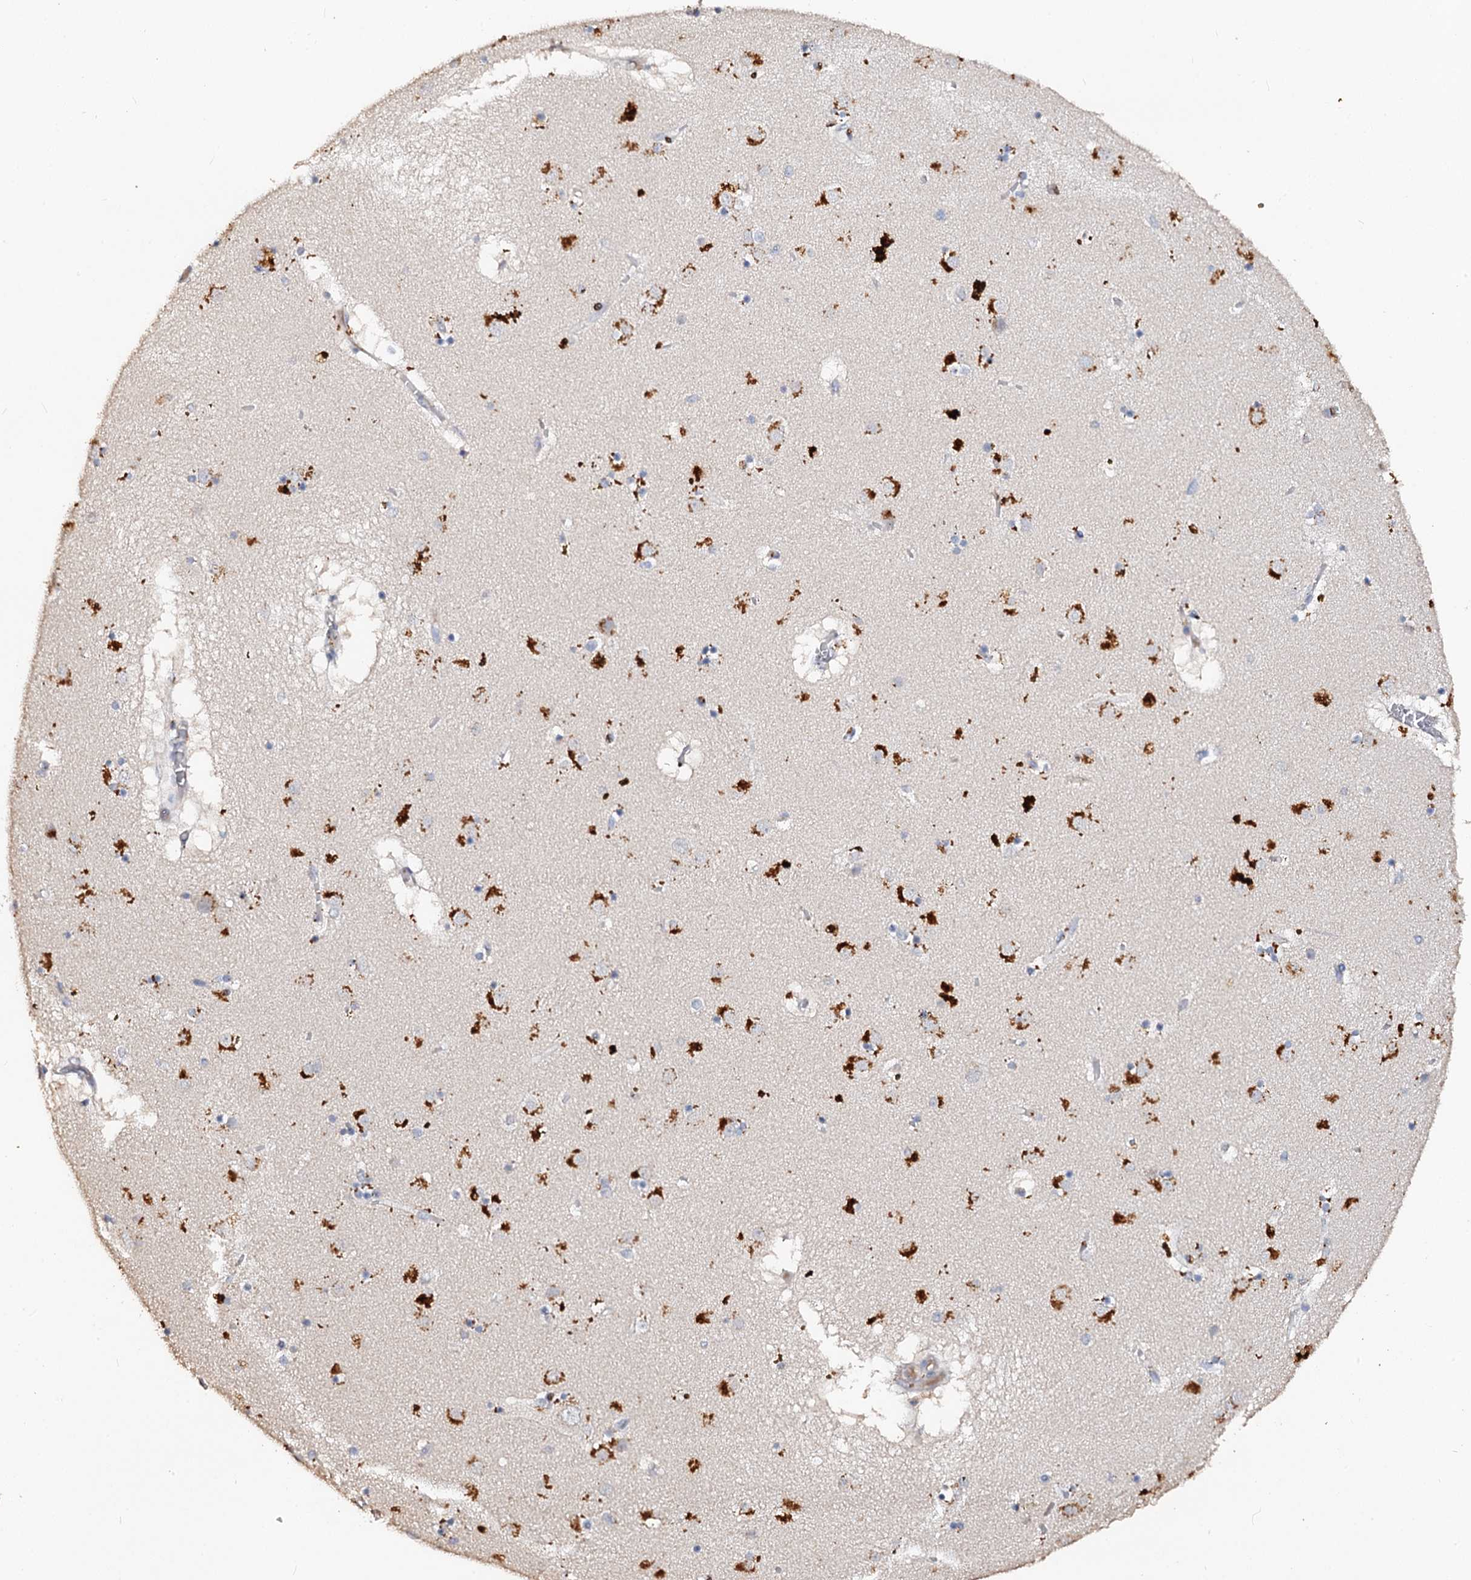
{"staining": {"intensity": "strong", "quantity": "<25%", "location": "cytoplasmic/membranous"}, "tissue": "caudate", "cell_type": "Glial cells", "image_type": "normal", "snomed": [{"axis": "morphology", "description": "Normal tissue, NOS"}, {"axis": "topography", "description": "Lateral ventricle wall"}], "caption": "Caudate stained for a protein (brown) shows strong cytoplasmic/membranous positive expression in approximately <25% of glial cells.", "gene": "VPS36", "patient": {"sex": "male", "age": 70}}